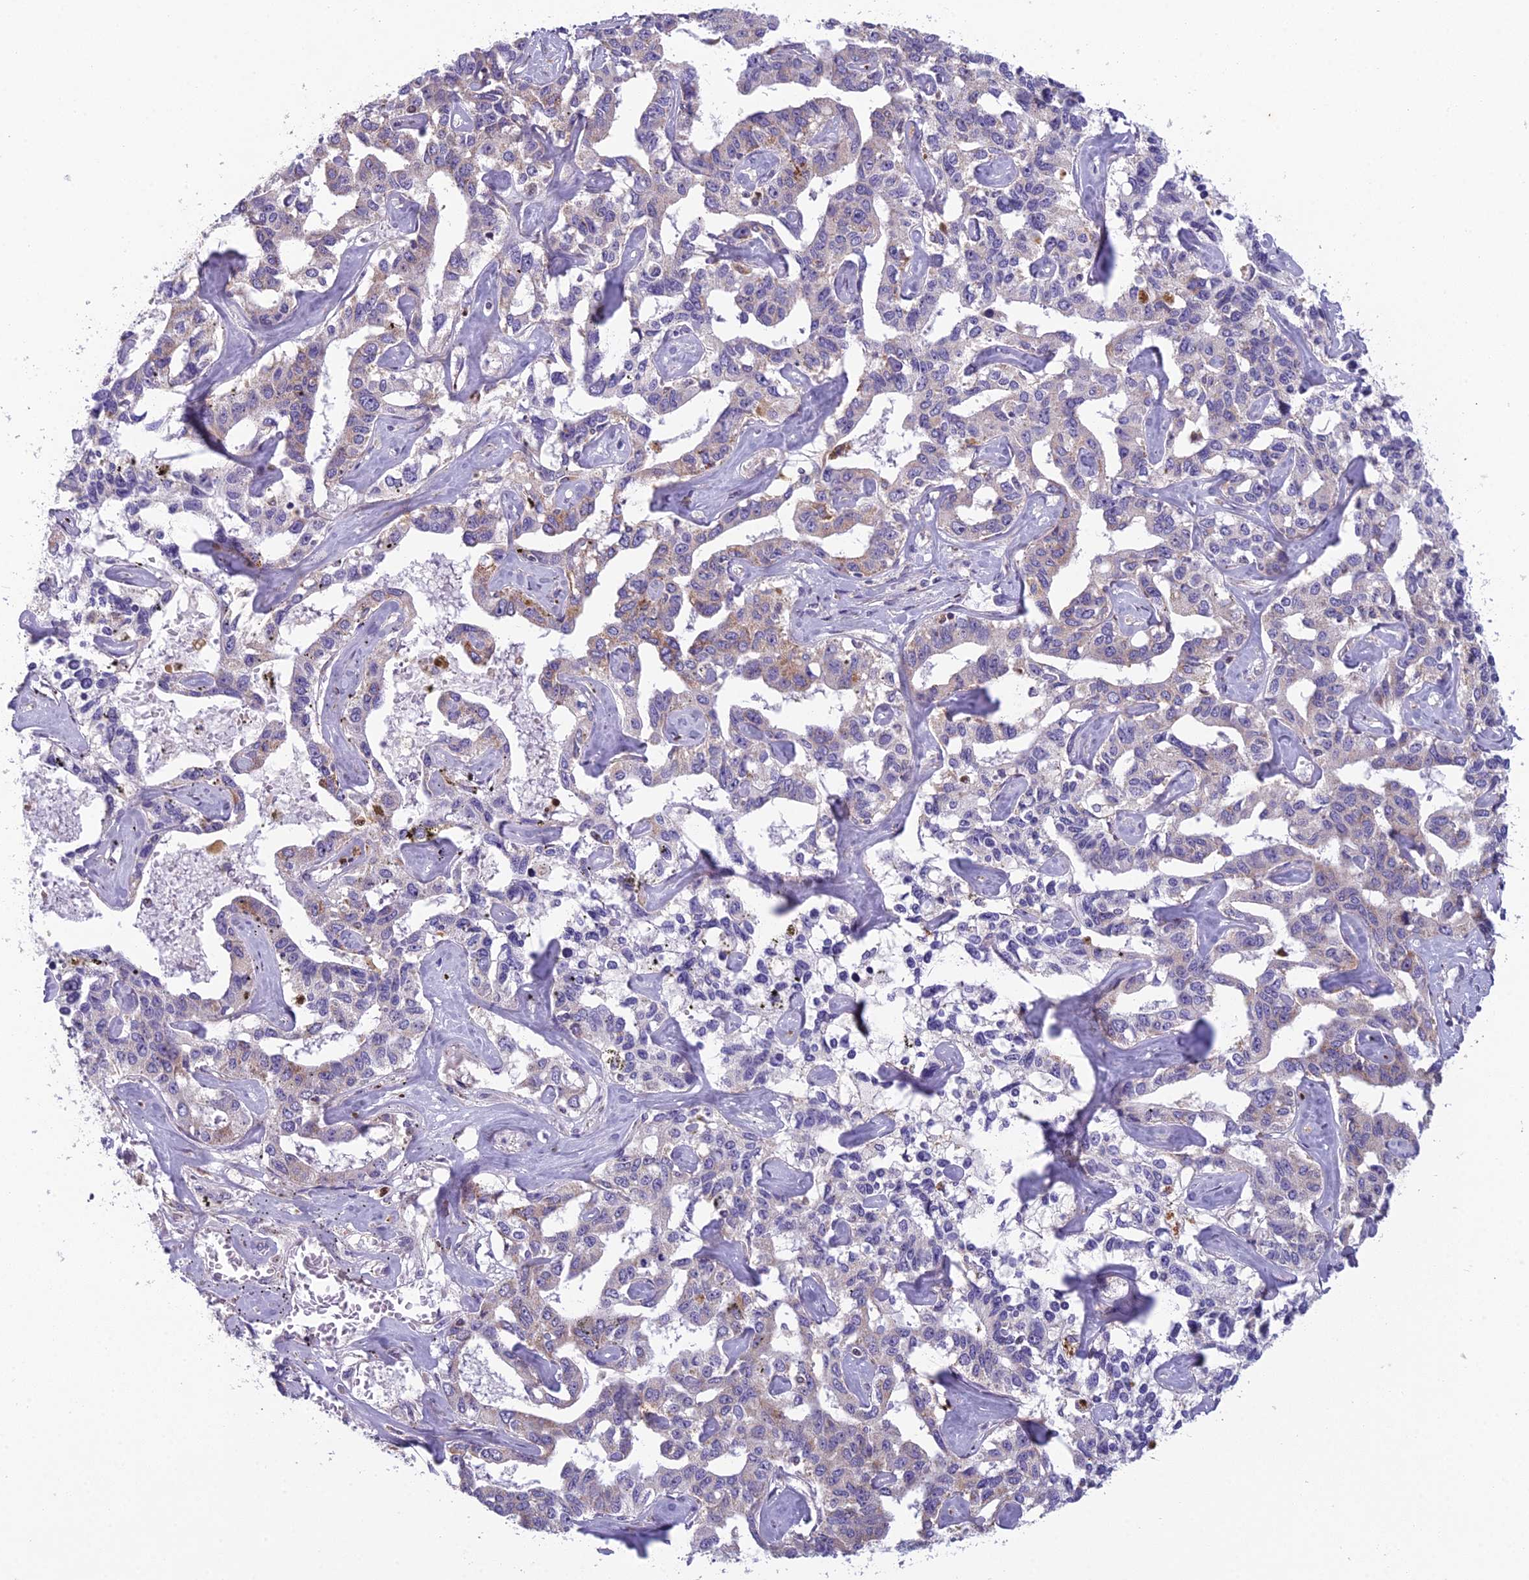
{"staining": {"intensity": "weak", "quantity": "<25%", "location": "cytoplasmic/membranous"}, "tissue": "liver cancer", "cell_type": "Tumor cells", "image_type": "cancer", "snomed": [{"axis": "morphology", "description": "Cholangiocarcinoma"}, {"axis": "topography", "description": "Liver"}], "caption": "IHC histopathology image of neoplastic tissue: human liver cholangiocarcinoma stained with DAB reveals no significant protein expression in tumor cells. The staining was performed using DAB to visualize the protein expression in brown, while the nuclei were stained in blue with hematoxylin (Magnification: 20x).", "gene": "ENSG00000188897", "patient": {"sex": "male", "age": 59}}